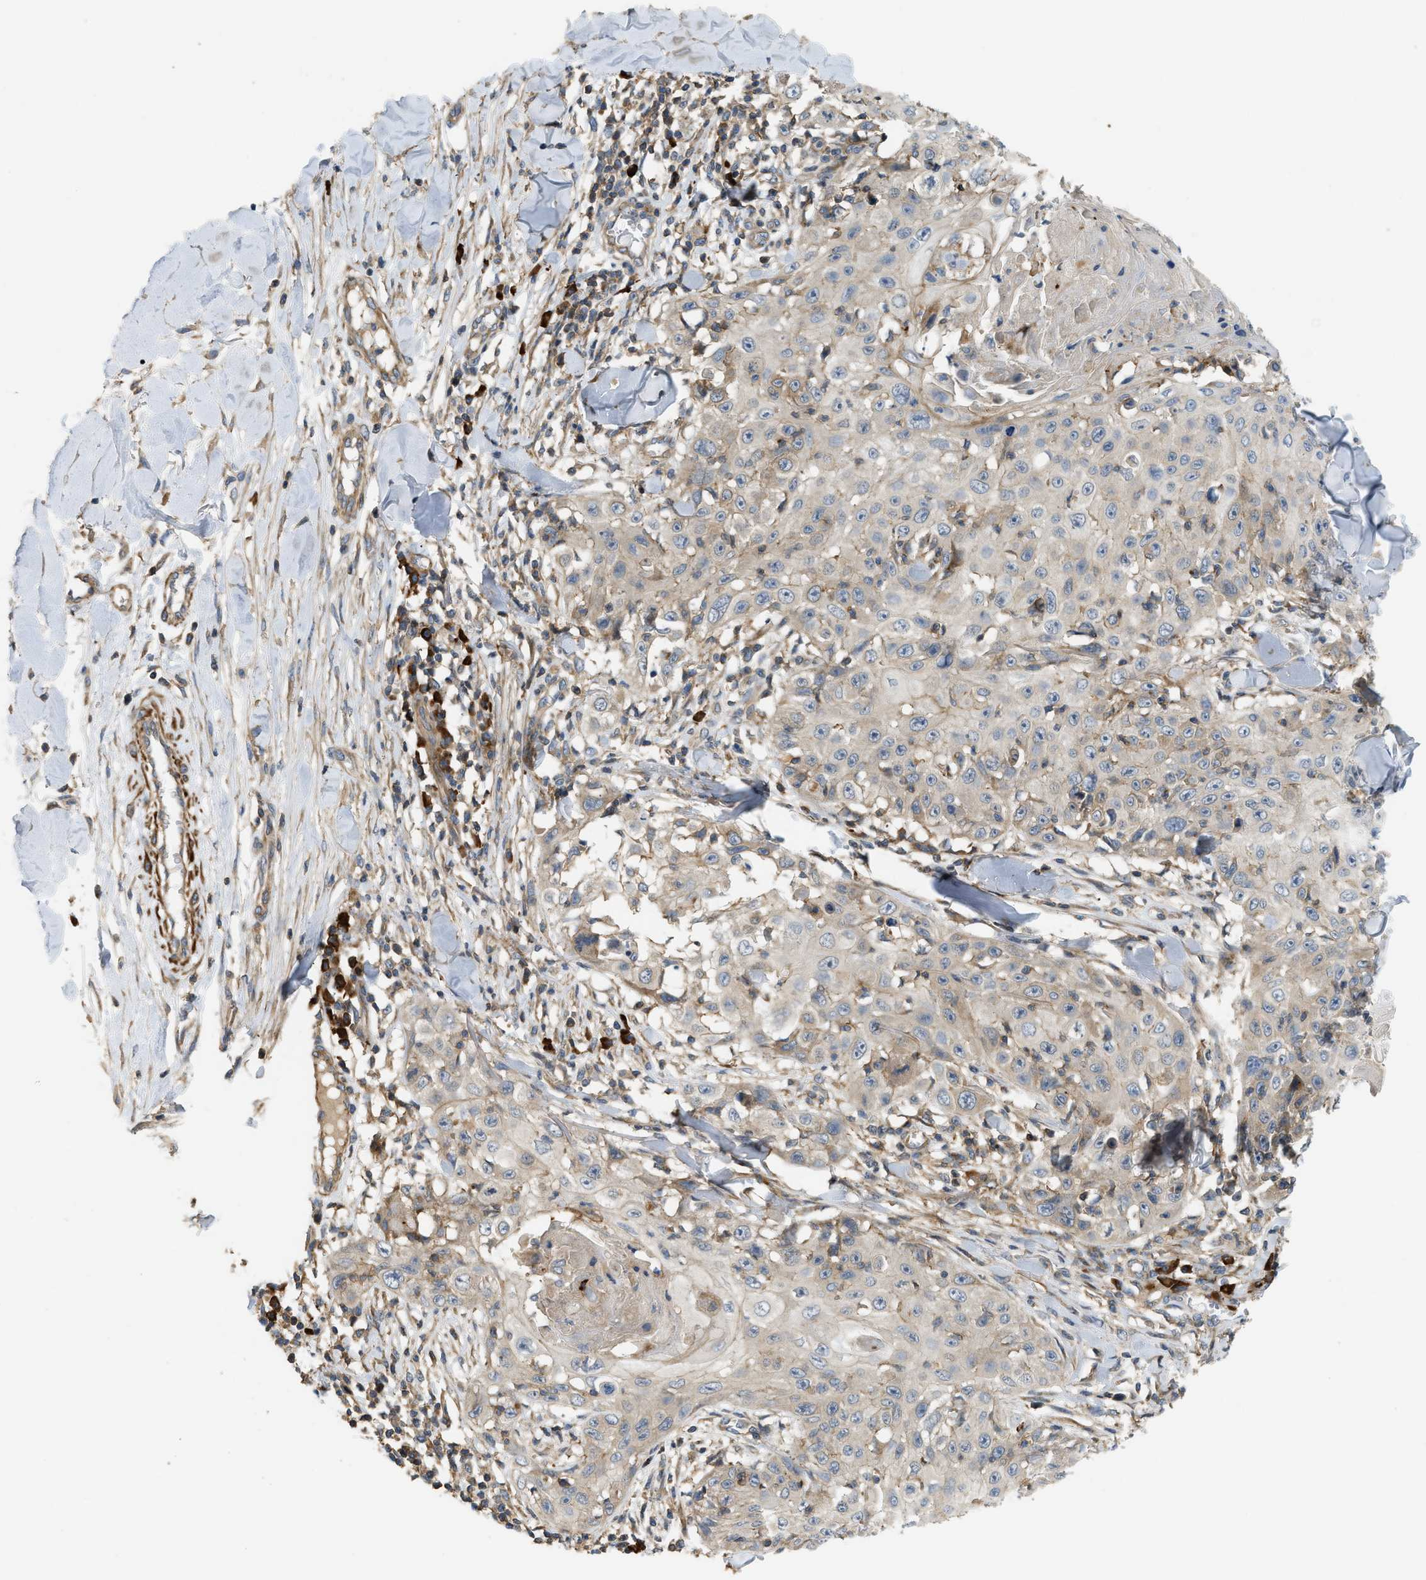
{"staining": {"intensity": "negative", "quantity": "none", "location": "none"}, "tissue": "skin cancer", "cell_type": "Tumor cells", "image_type": "cancer", "snomed": [{"axis": "morphology", "description": "Squamous cell carcinoma, NOS"}, {"axis": "topography", "description": "Skin"}], "caption": "The image exhibits no significant staining in tumor cells of squamous cell carcinoma (skin). (Stains: DAB IHC with hematoxylin counter stain, Microscopy: brightfield microscopy at high magnification).", "gene": "BTN3A2", "patient": {"sex": "male", "age": 86}}